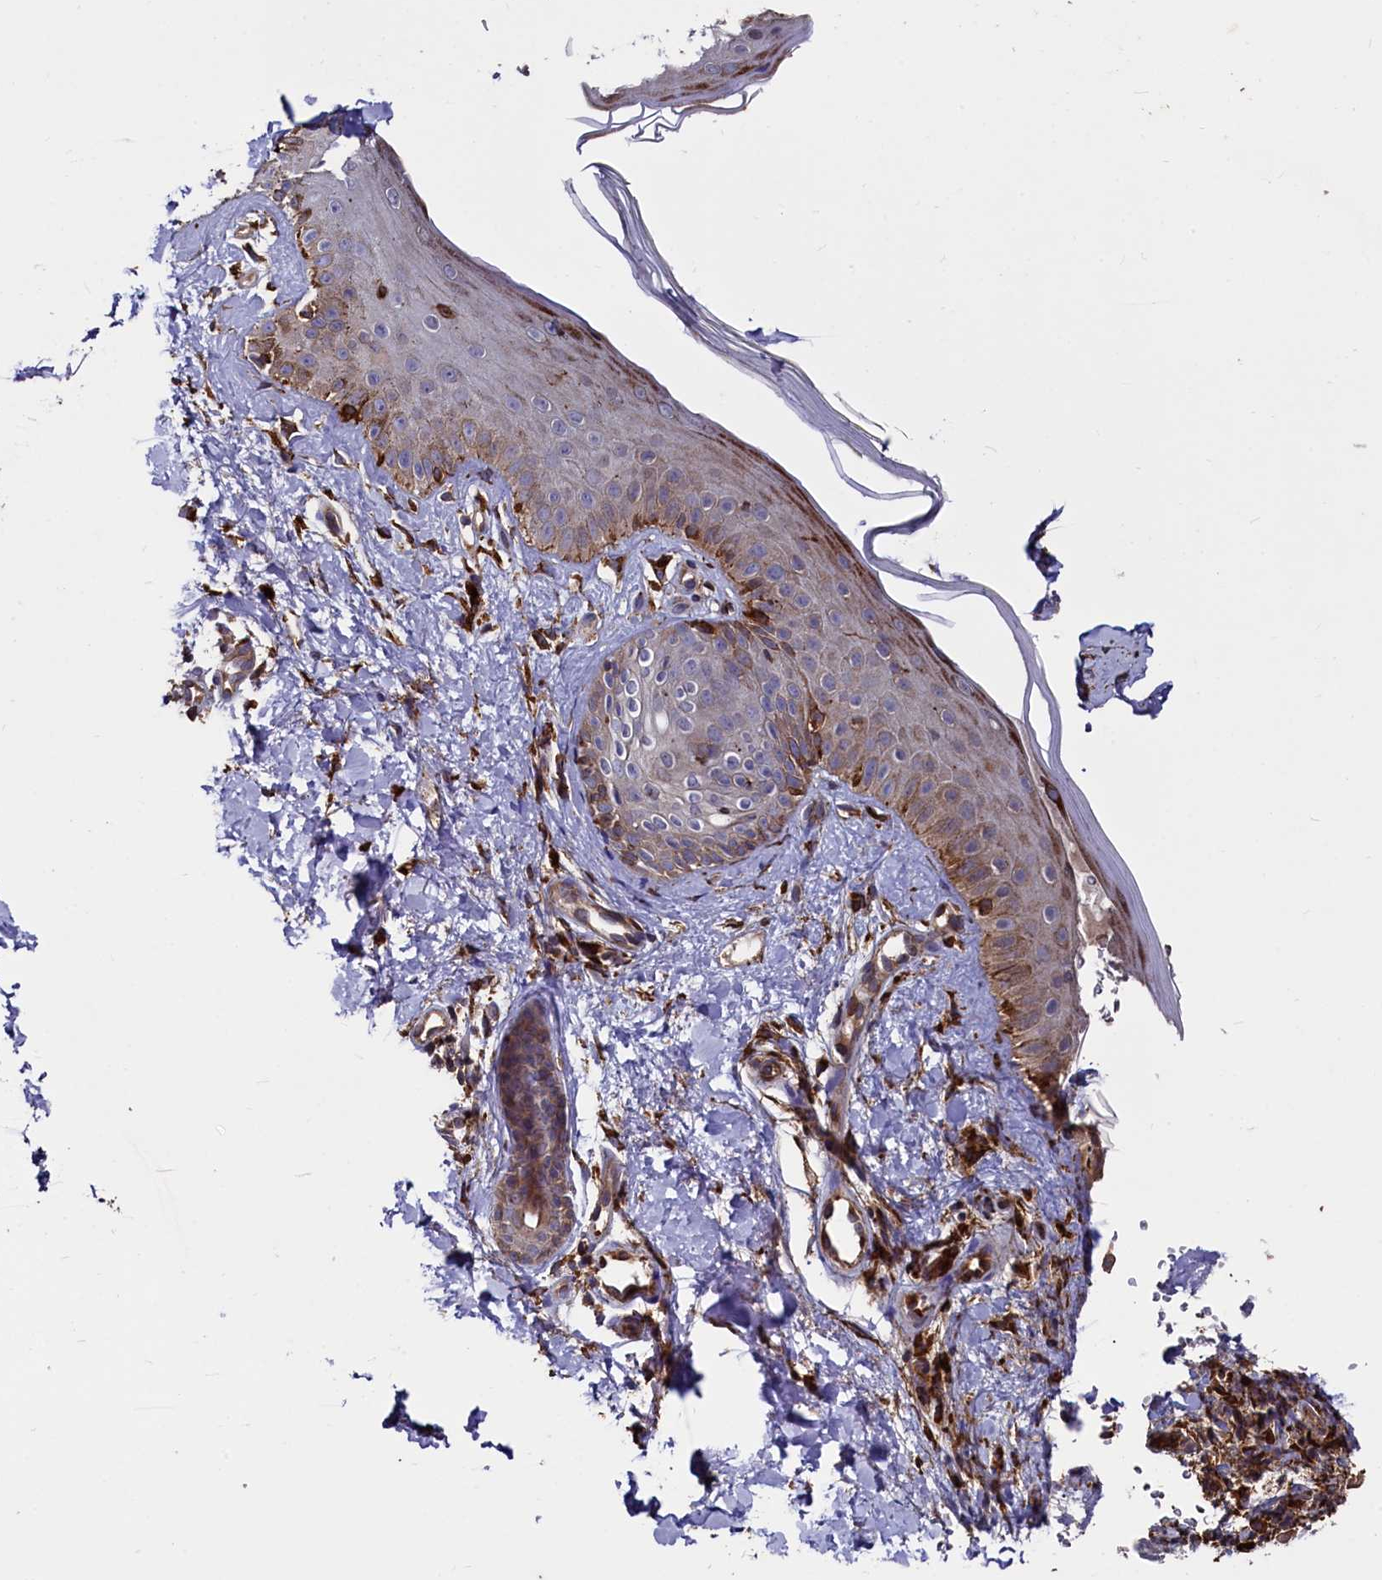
{"staining": {"intensity": "strong", "quantity": "25%-75%", "location": "cytoplasmic/membranous"}, "tissue": "skin", "cell_type": "Fibroblasts", "image_type": "normal", "snomed": [{"axis": "morphology", "description": "Normal tissue, NOS"}, {"axis": "topography", "description": "Skin"}], "caption": "Protein analysis of benign skin shows strong cytoplasmic/membranous positivity in approximately 25%-75% of fibroblasts.", "gene": "NEURL1B", "patient": {"sex": "male", "age": 52}}